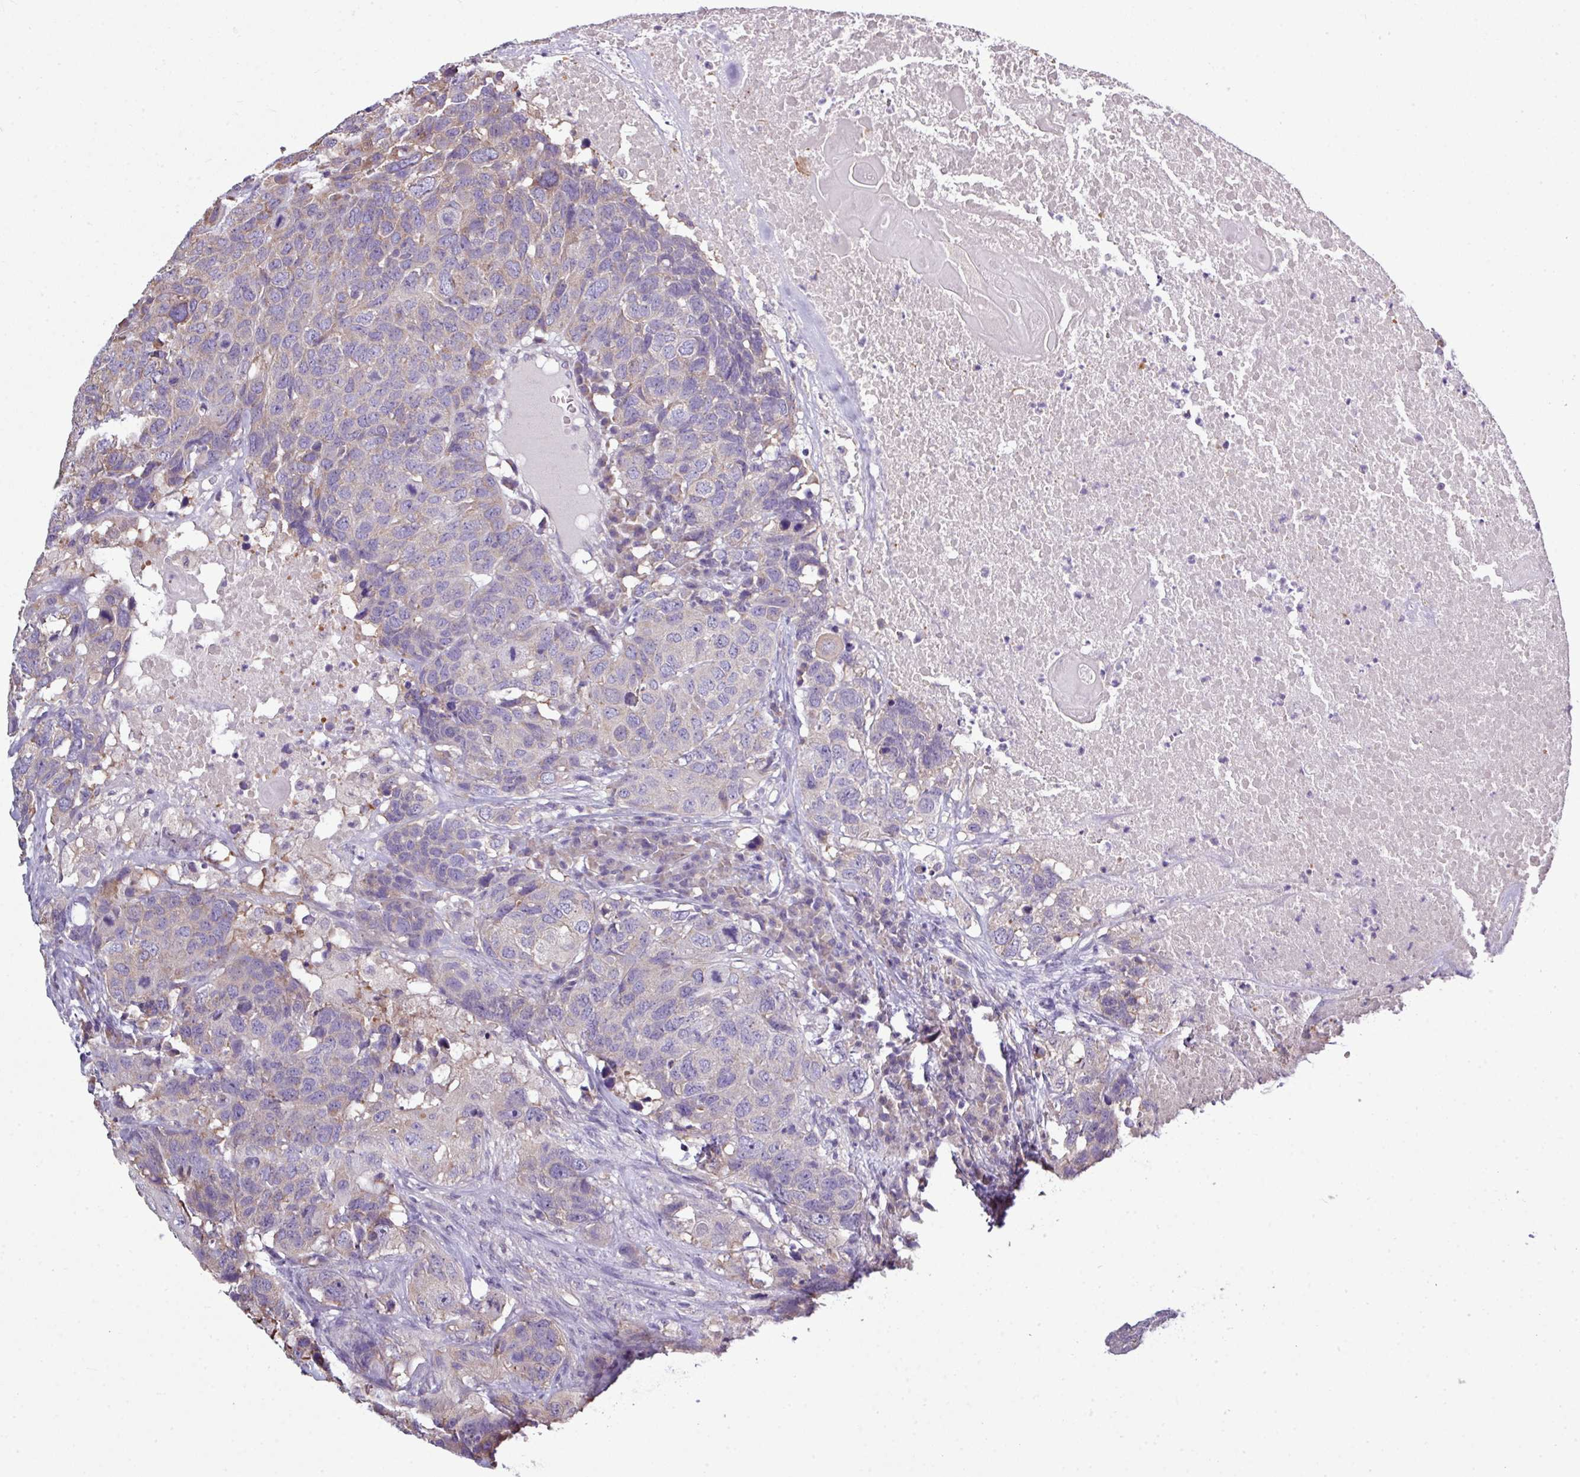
{"staining": {"intensity": "weak", "quantity": "25%-75%", "location": "cytoplasmic/membranous"}, "tissue": "head and neck cancer", "cell_type": "Tumor cells", "image_type": "cancer", "snomed": [{"axis": "morphology", "description": "Squamous cell carcinoma, NOS"}, {"axis": "topography", "description": "Head-Neck"}], "caption": "Squamous cell carcinoma (head and neck) tissue reveals weak cytoplasmic/membranous expression in approximately 25%-75% of tumor cells", "gene": "AGAP5", "patient": {"sex": "male", "age": 66}}